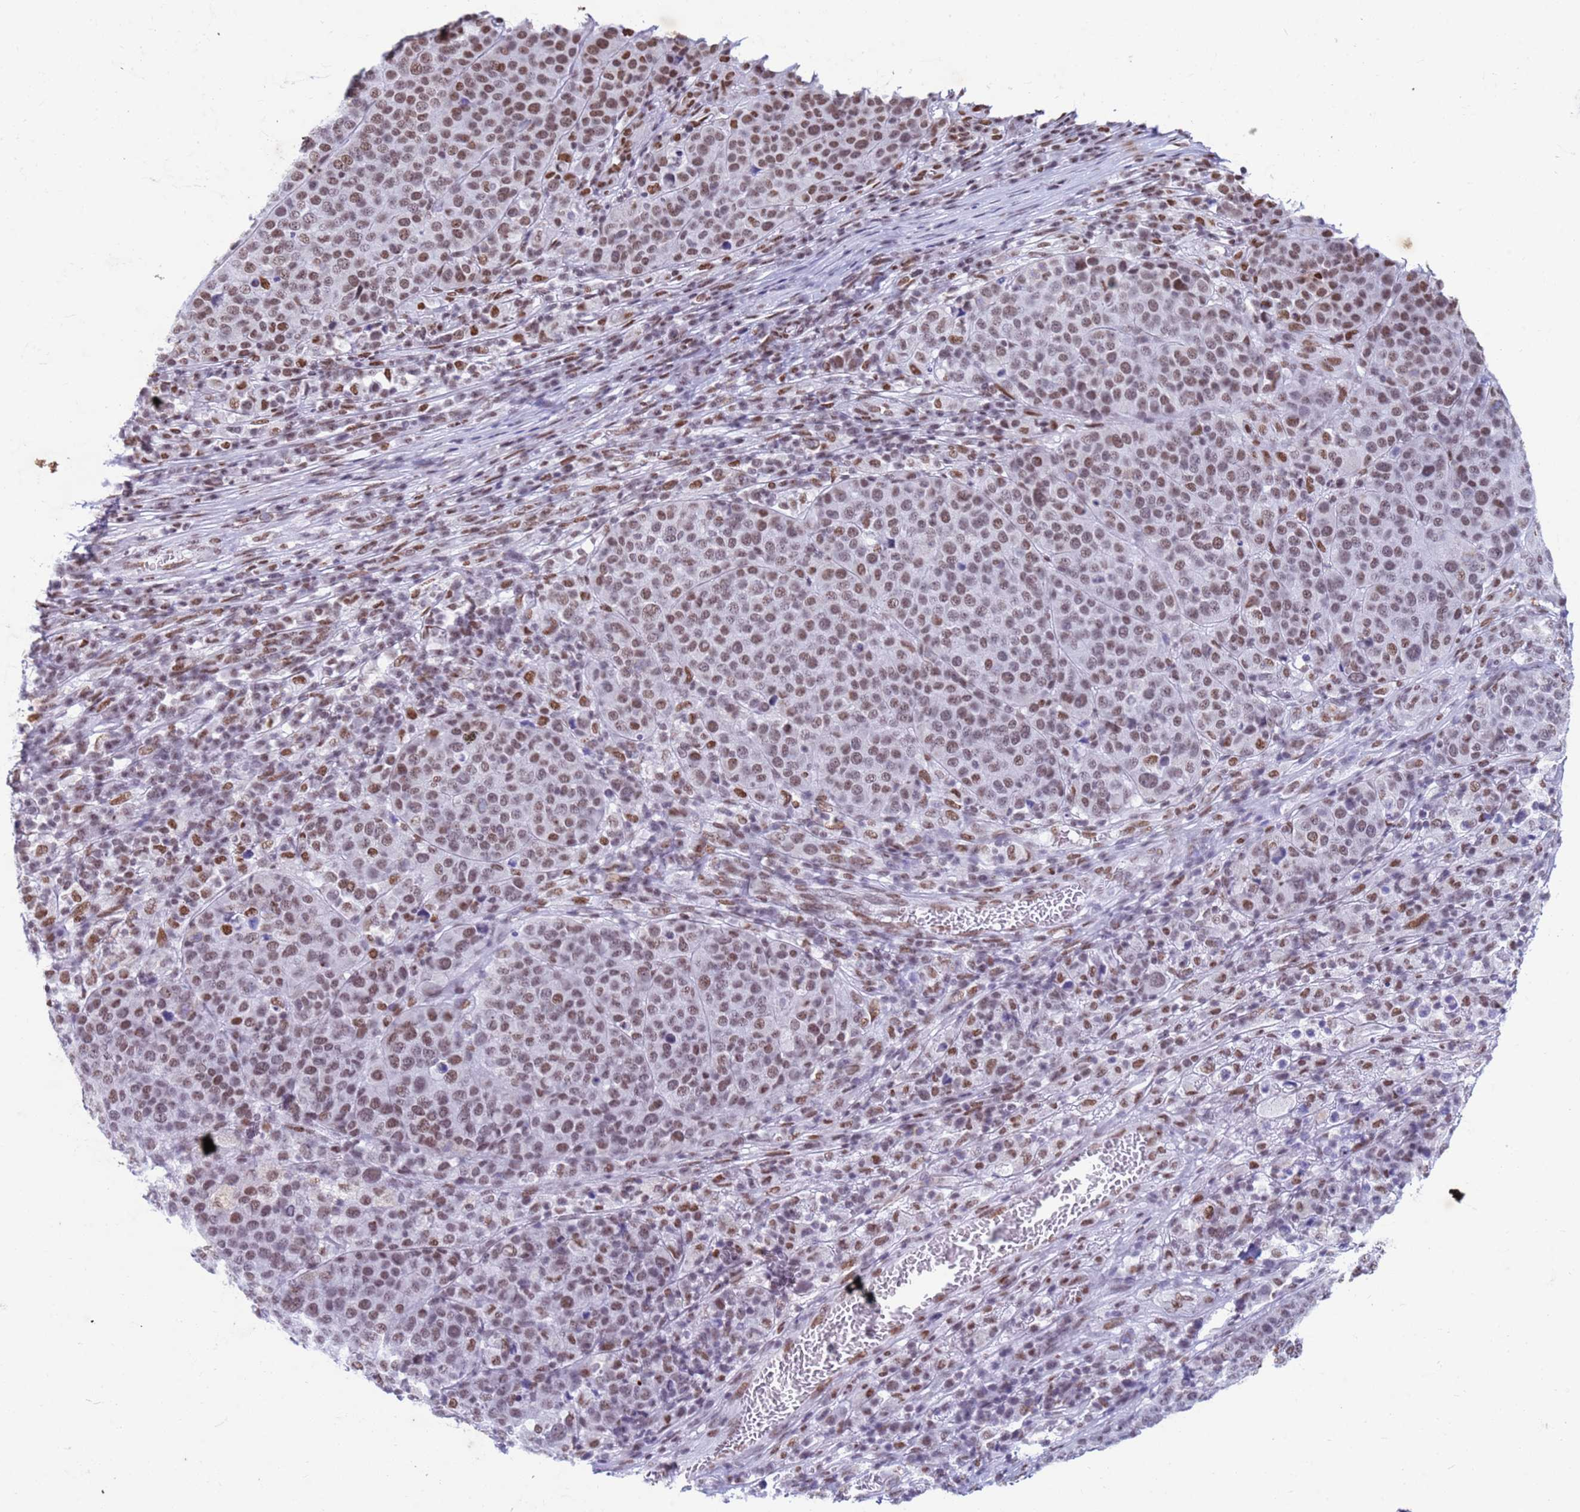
{"staining": {"intensity": "moderate", "quantity": ">75%", "location": "nuclear"}, "tissue": "melanoma", "cell_type": "Tumor cells", "image_type": "cancer", "snomed": [{"axis": "morphology", "description": "Malignant melanoma, Metastatic site"}, {"axis": "topography", "description": "Lymph node"}], "caption": "This is an image of immunohistochemistry staining of melanoma, which shows moderate staining in the nuclear of tumor cells.", "gene": "FAM170B", "patient": {"sex": "male", "age": 44}}